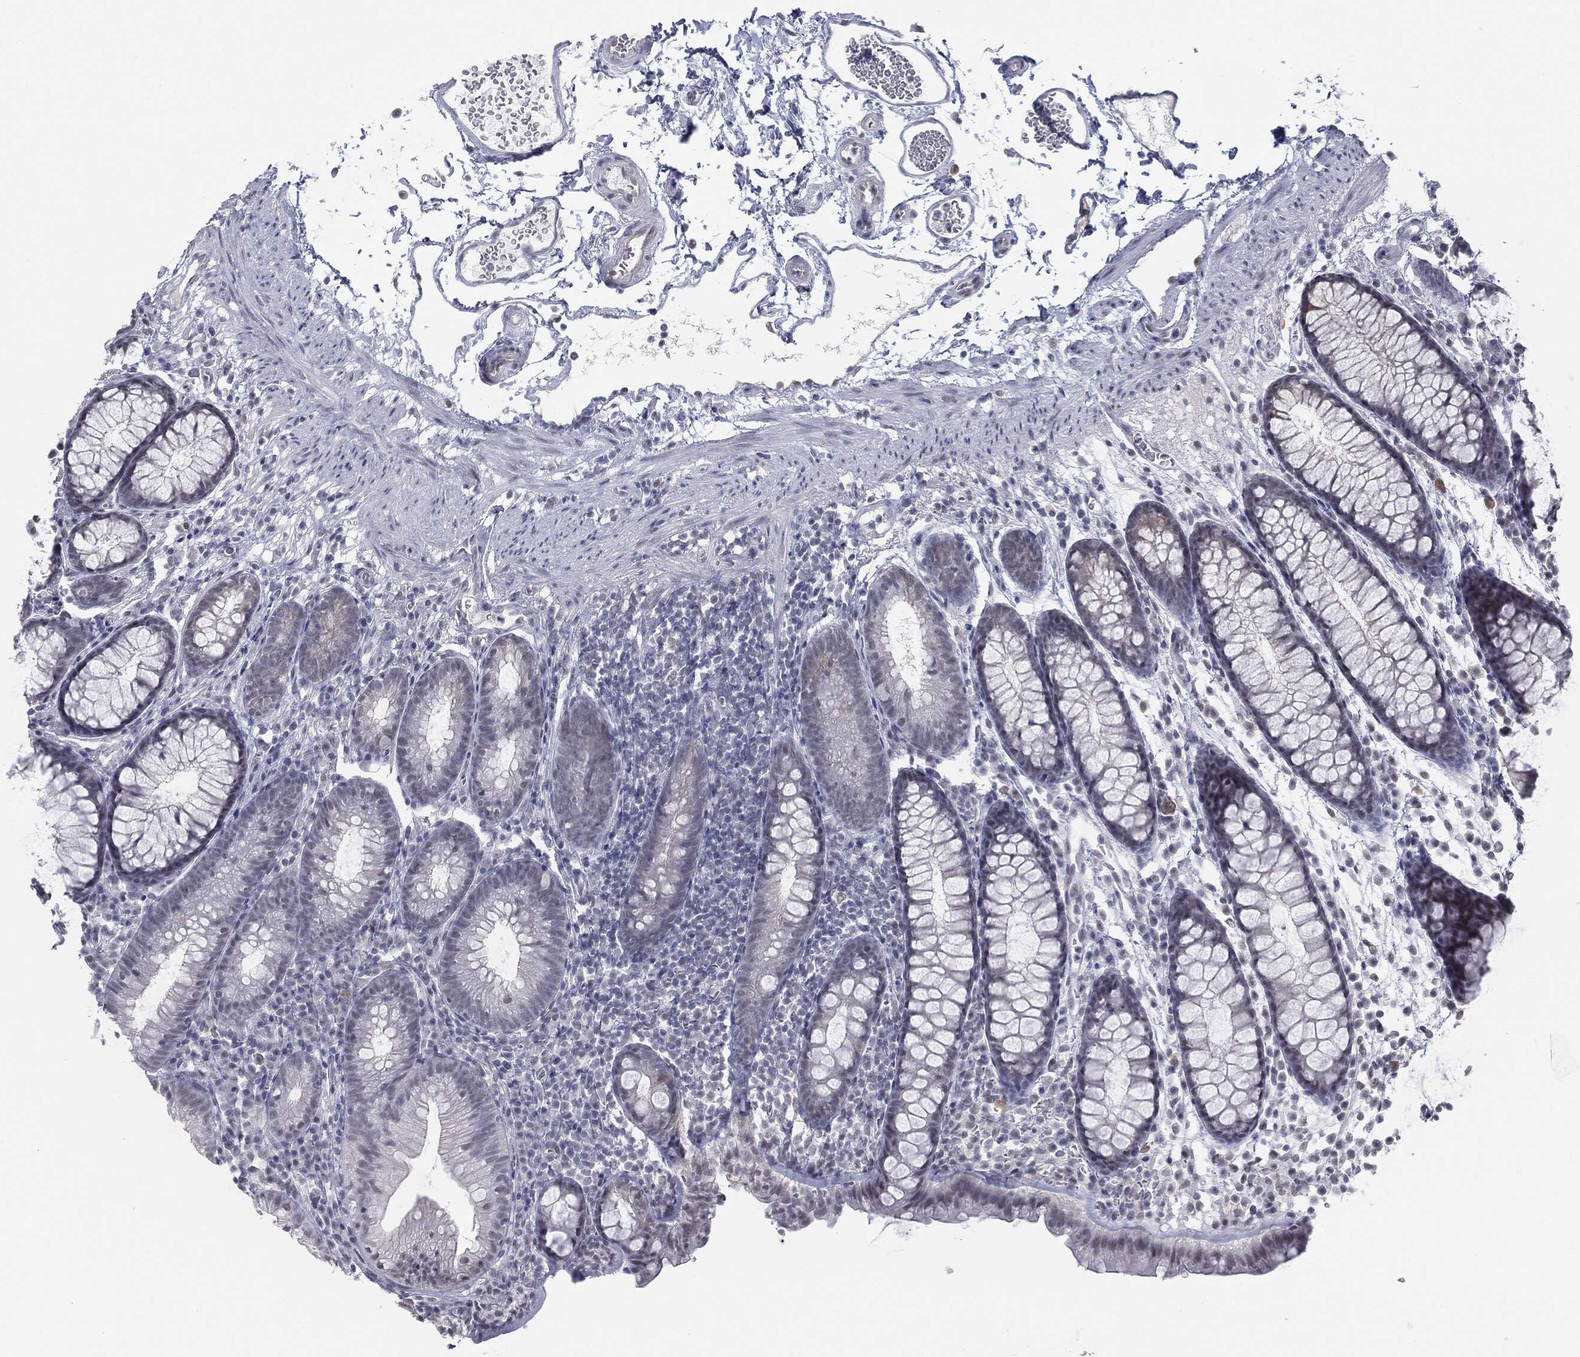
{"staining": {"intensity": "negative", "quantity": "none", "location": "none"}, "tissue": "colon", "cell_type": "Endothelial cells", "image_type": "normal", "snomed": [{"axis": "morphology", "description": "Normal tissue, NOS"}, {"axis": "topography", "description": "Colon"}], "caption": "Endothelial cells are negative for protein expression in normal human colon. Nuclei are stained in blue.", "gene": "SLC5A5", "patient": {"sex": "male", "age": 76}}